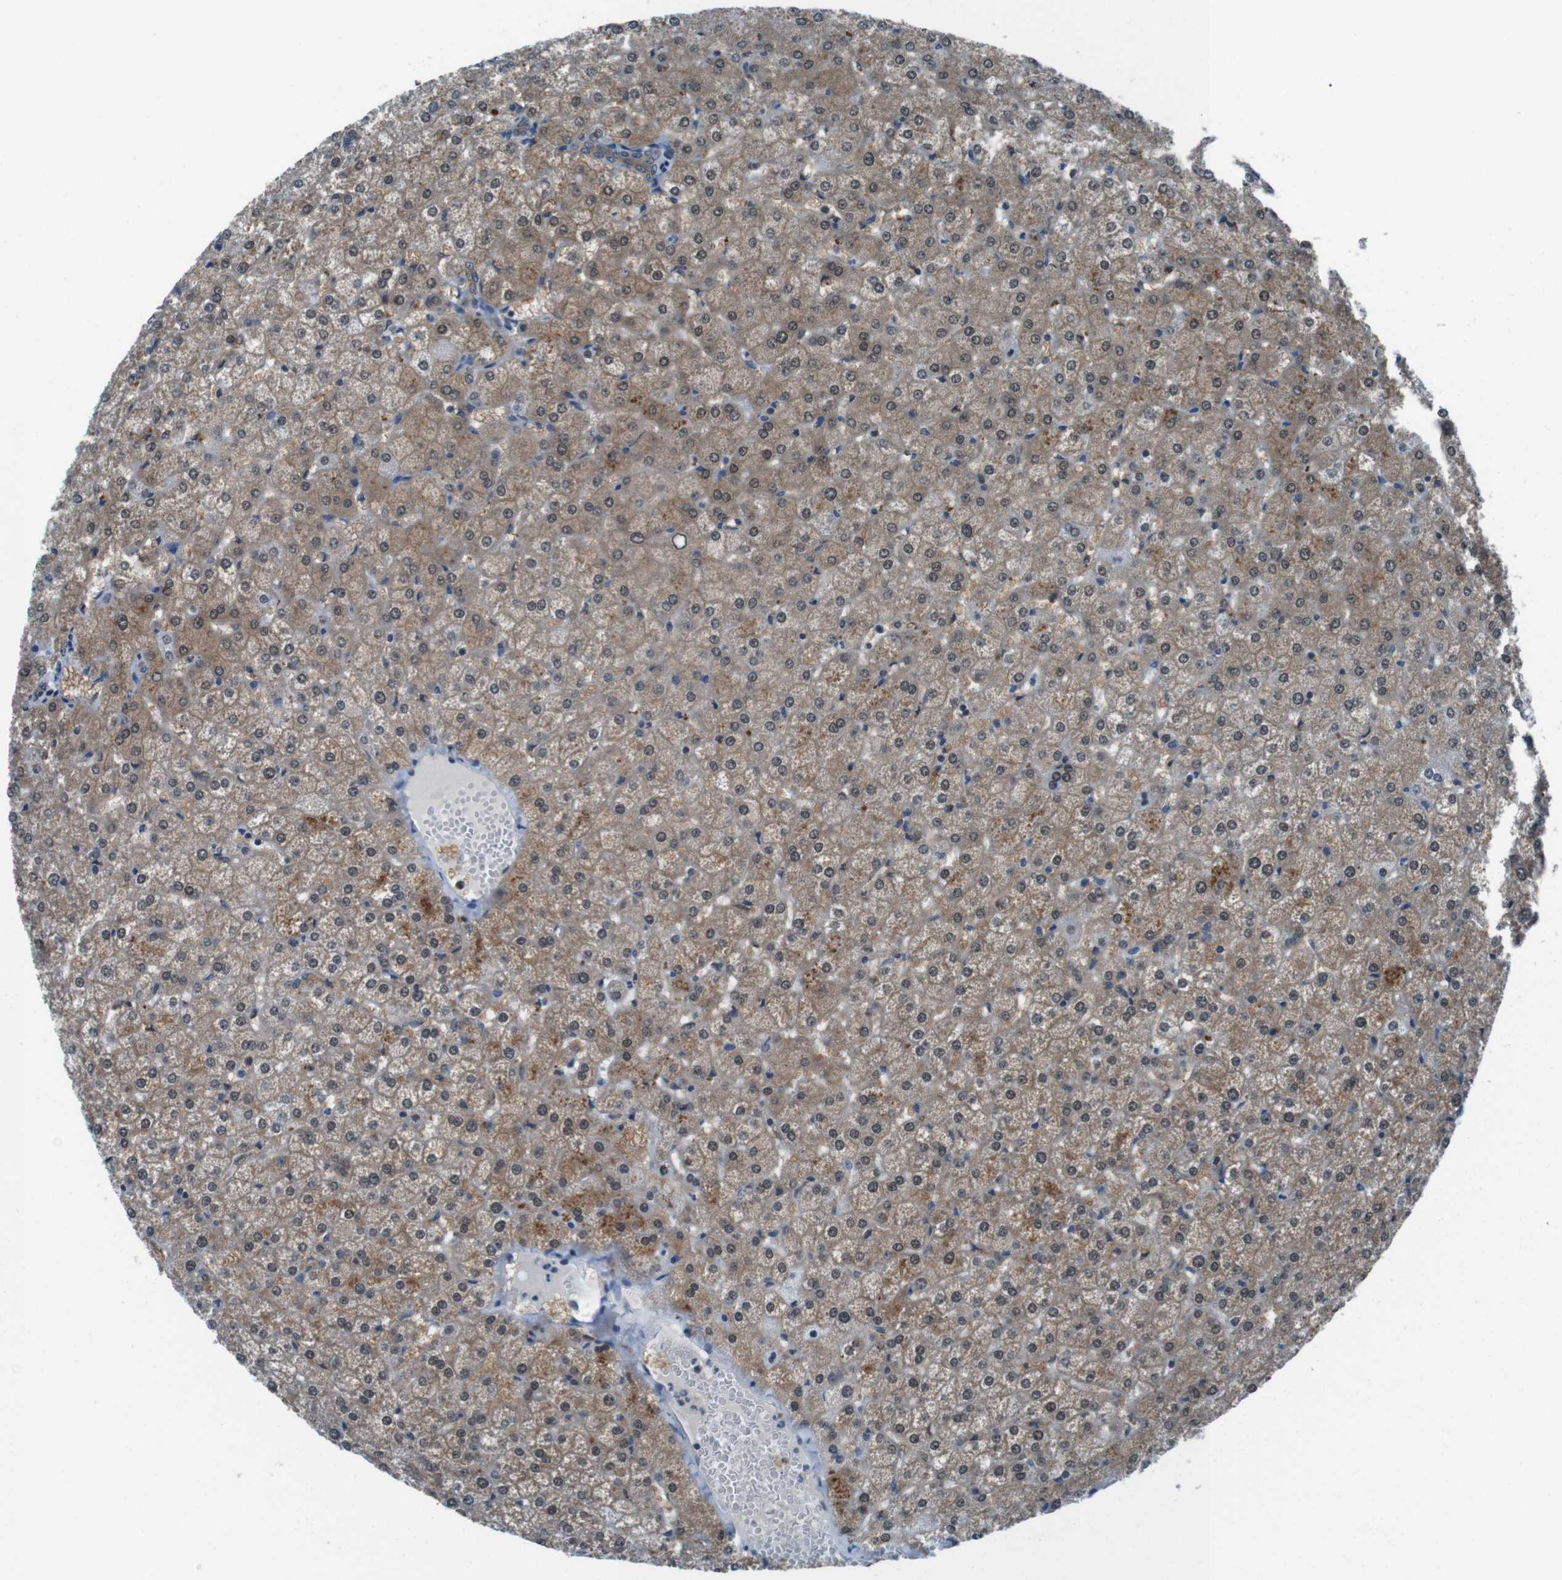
{"staining": {"intensity": "moderate", "quantity": ">75%", "location": "cytoplasmic/membranous"}, "tissue": "liver", "cell_type": "Cholangiocytes", "image_type": "normal", "snomed": [{"axis": "morphology", "description": "Normal tissue, NOS"}, {"axis": "topography", "description": "Liver"}], "caption": "The photomicrograph exhibits staining of normal liver, revealing moderate cytoplasmic/membranous protein positivity (brown color) within cholangiocytes.", "gene": "LRP5", "patient": {"sex": "female", "age": 32}}